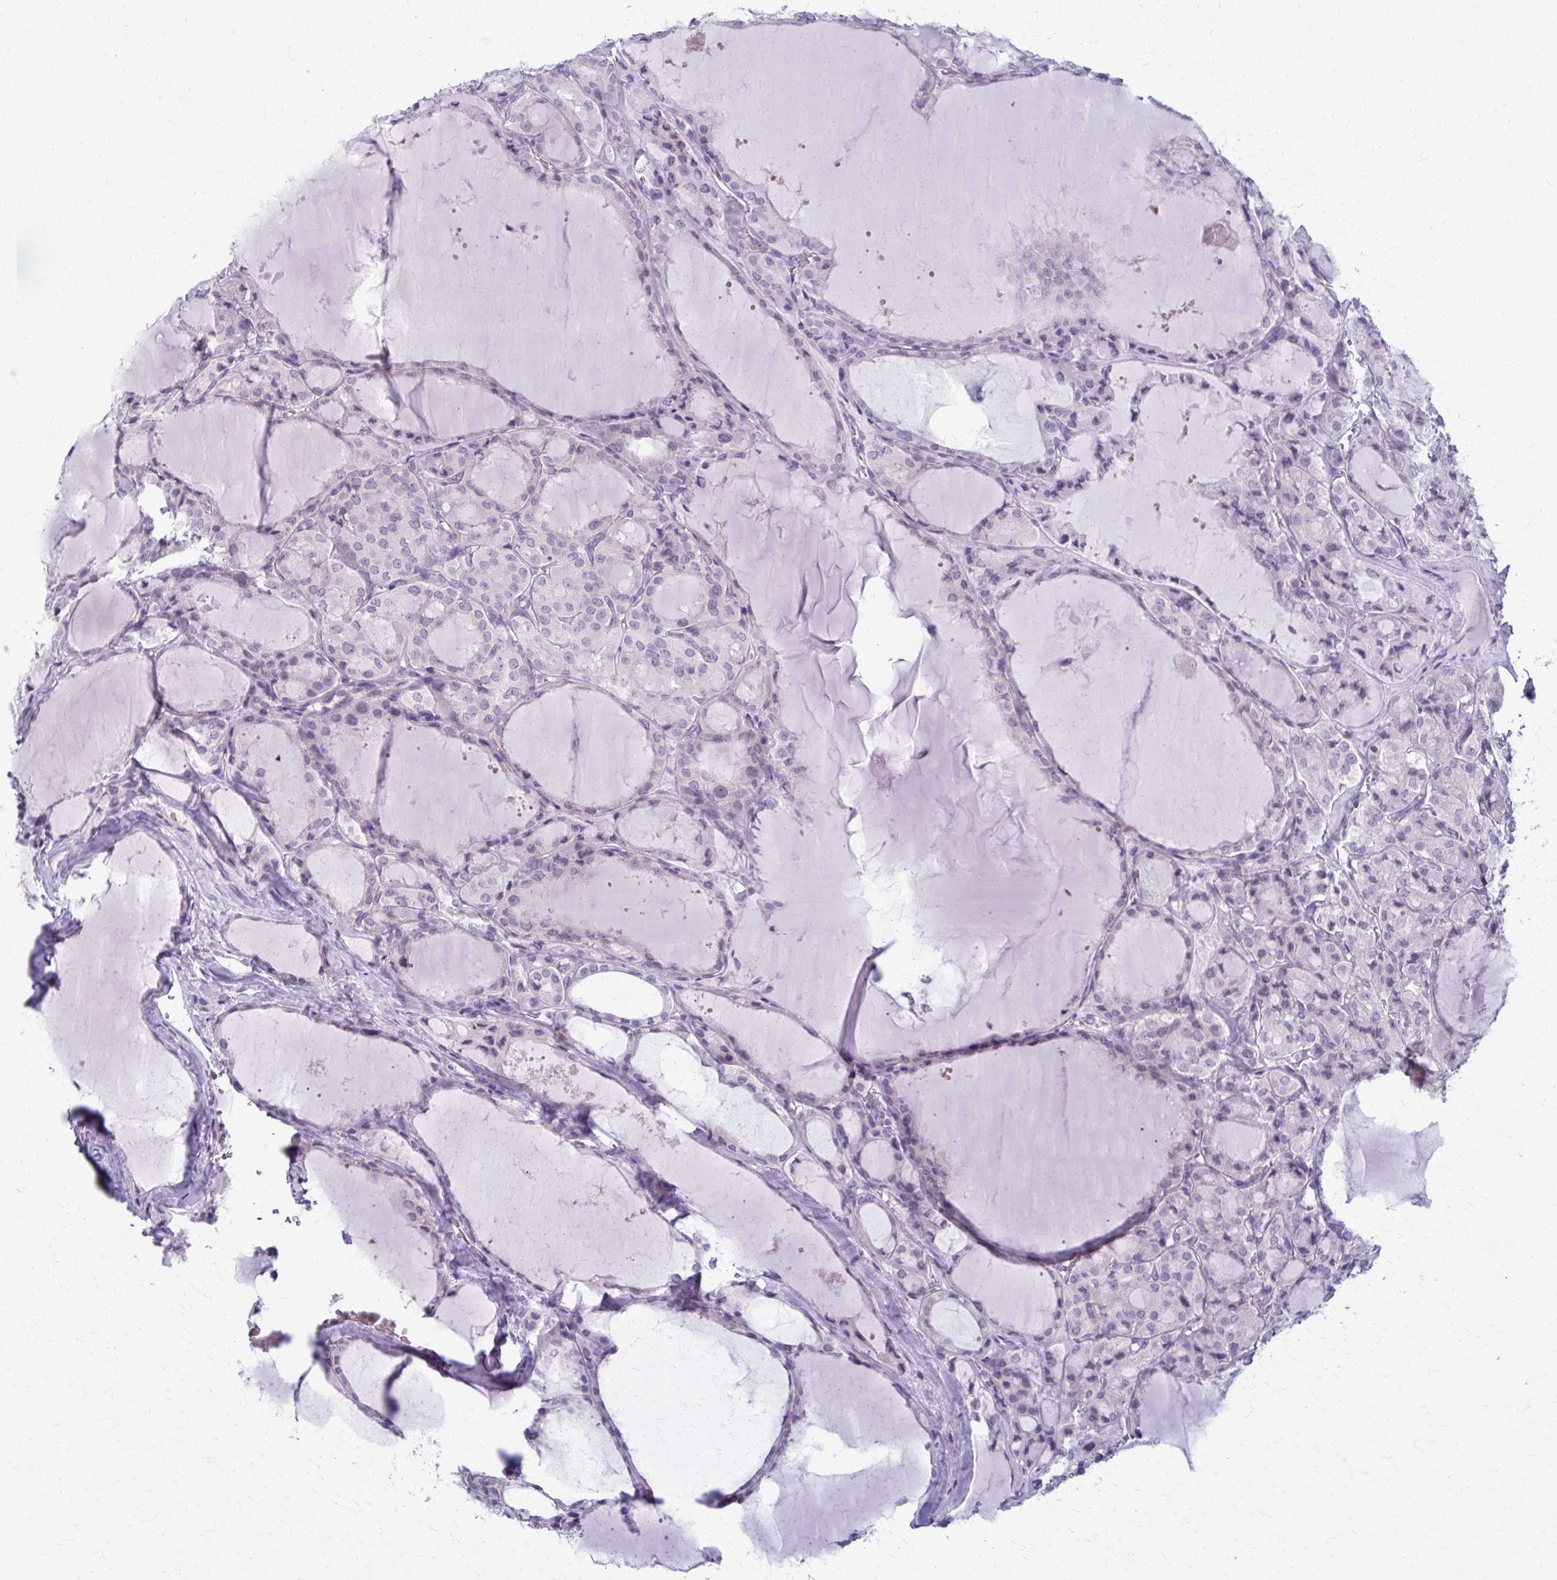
{"staining": {"intensity": "negative", "quantity": "none", "location": "none"}, "tissue": "thyroid cancer", "cell_type": "Tumor cells", "image_type": "cancer", "snomed": [{"axis": "morphology", "description": "Papillary adenocarcinoma, NOS"}, {"axis": "topography", "description": "Thyroid gland"}], "caption": "This is an immunohistochemistry (IHC) histopathology image of papillary adenocarcinoma (thyroid). There is no staining in tumor cells.", "gene": "CD38", "patient": {"sex": "male", "age": 87}}